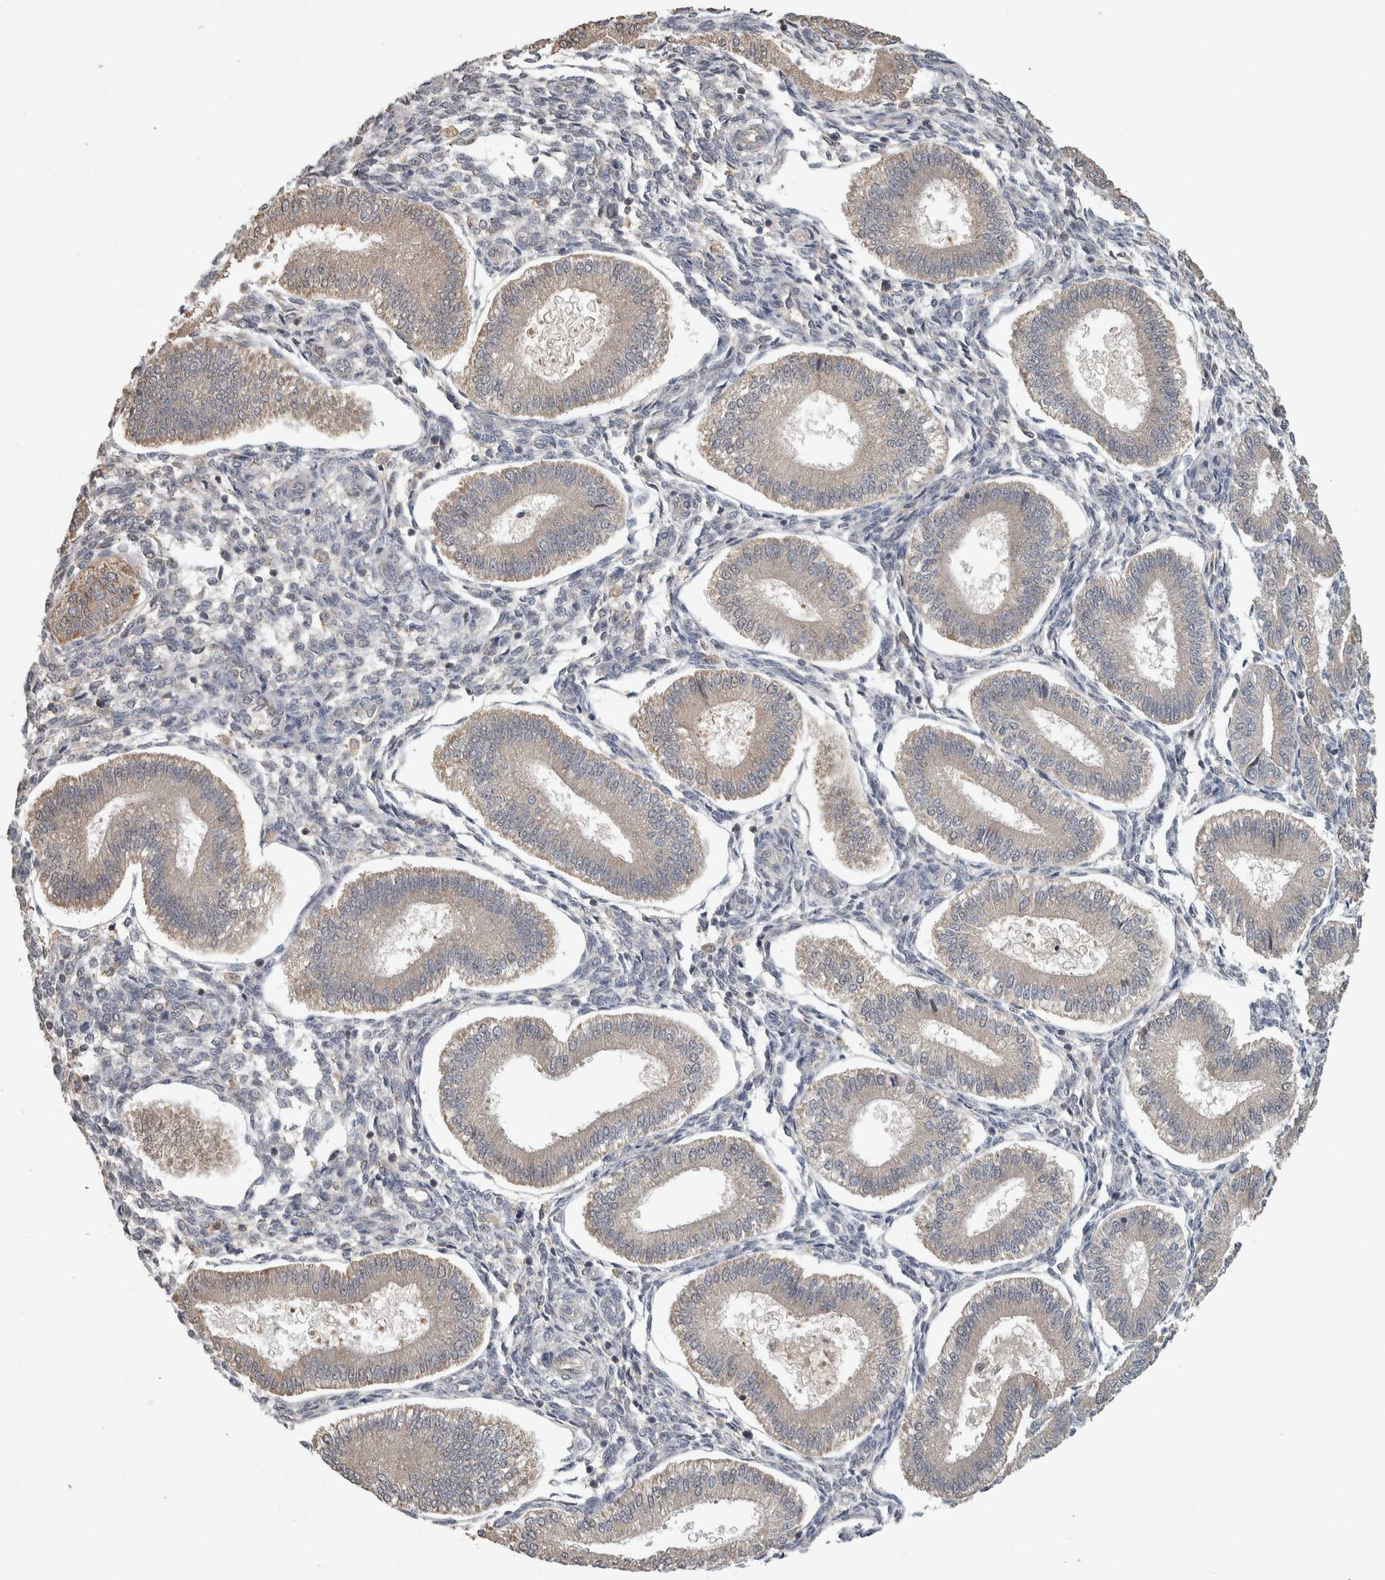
{"staining": {"intensity": "negative", "quantity": "none", "location": "none"}, "tissue": "endometrium", "cell_type": "Cells in endometrial stroma", "image_type": "normal", "snomed": [{"axis": "morphology", "description": "Normal tissue, NOS"}, {"axis": "topography", "description": "Endometrium"}], "caption": "A micrograph of endometrium stained for a protein reveals no brown staining in cells in endometrial stroma.", "gene": "EIF3H", "patient": {"sex": "female", "age": 39}}